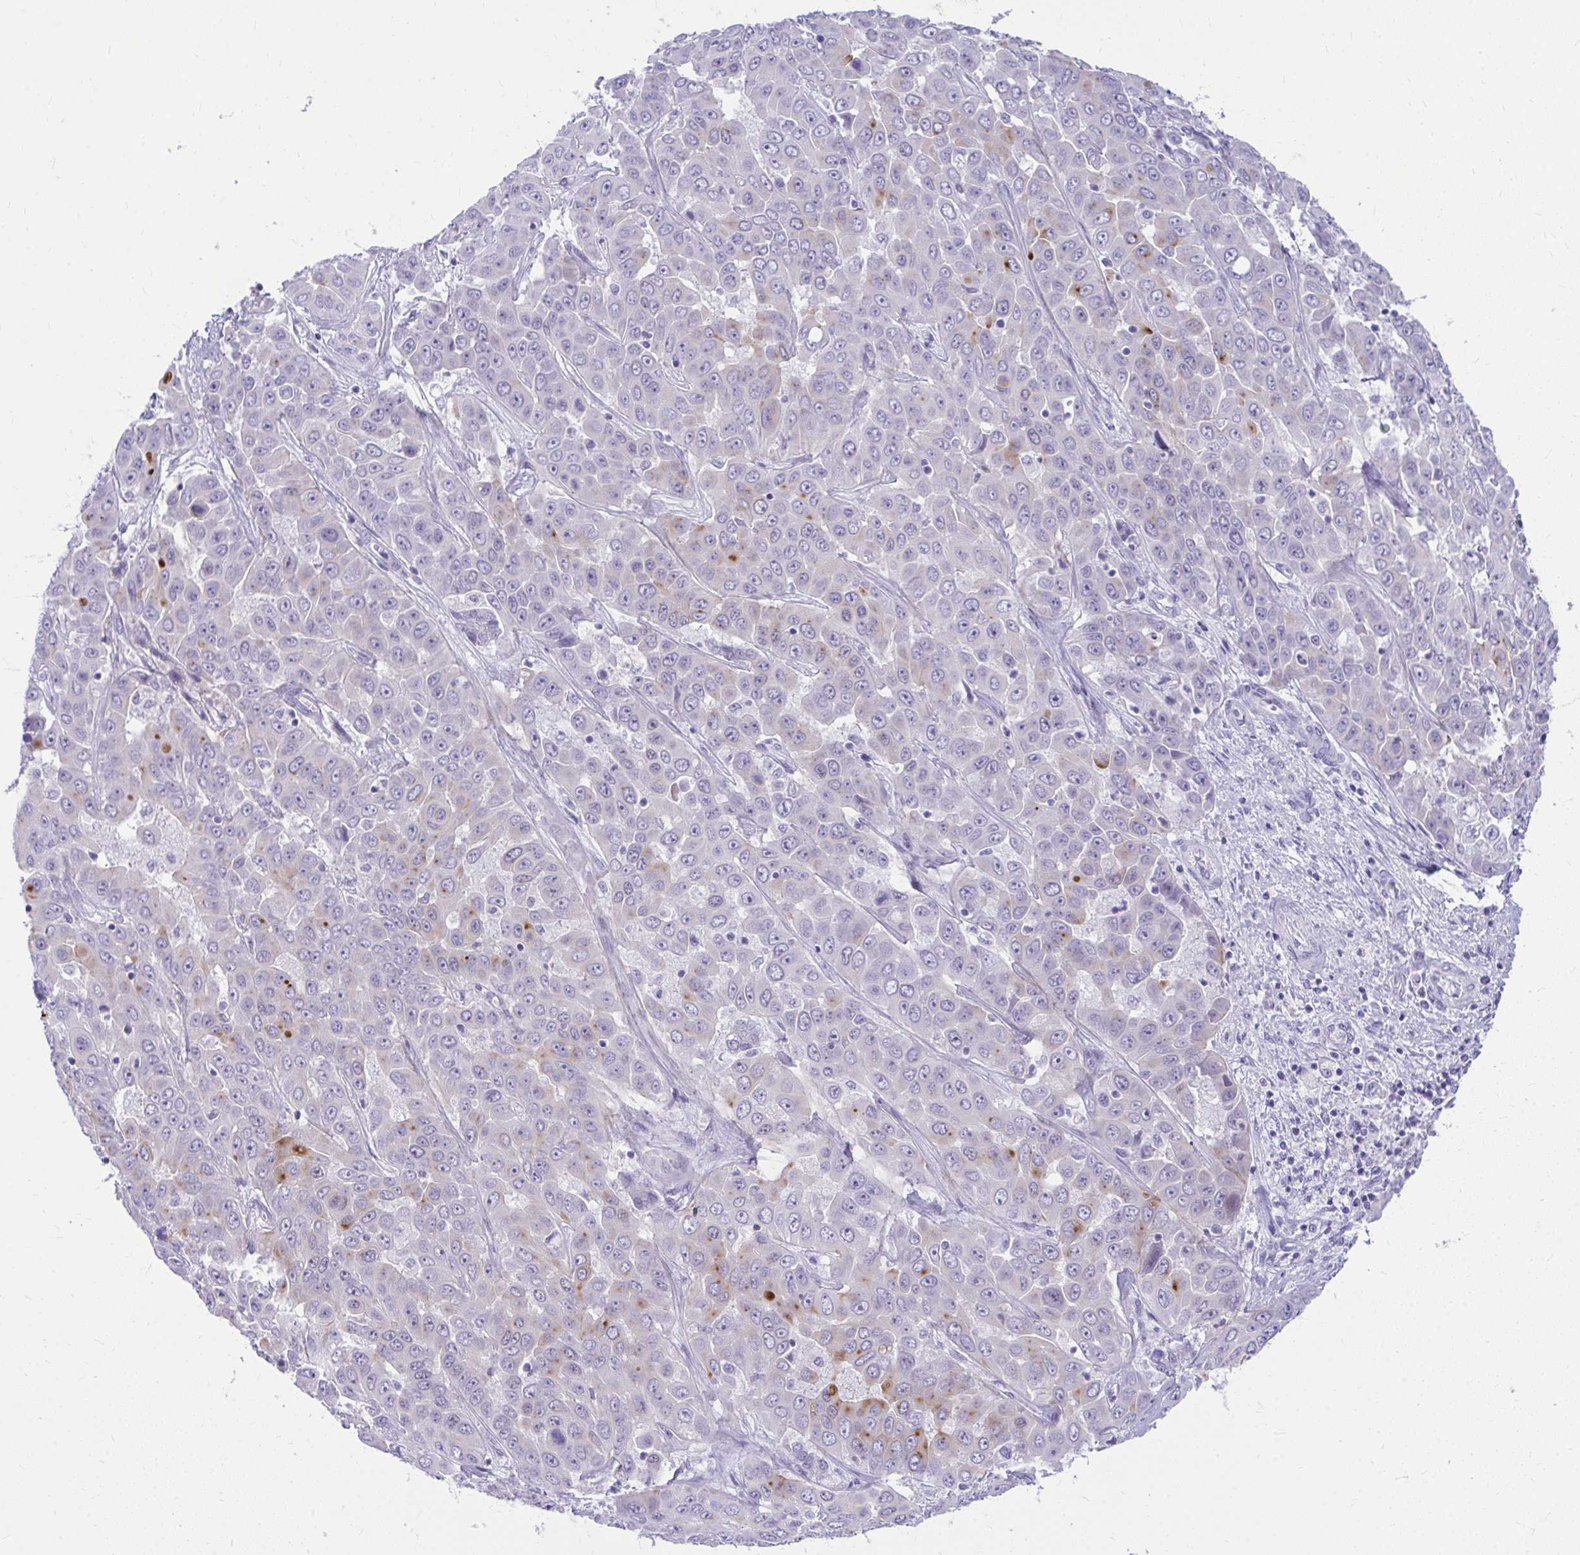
{"staining": {"intensity": "moderate", "quantity": "<25%", "location": "cytoplasmic/membranous"}, "tissue": "liver cancer", "cell_type": "Tumor cells", "image_type": "cancer", "snomed": [{"axis": "morphology", "description": "Cholangiocarcinoma"}, {"axis": "topography", "description": "Liver"}], "caption": "A histopathology image showing moderate cytoplasmic/membranous staining in about <25% of tumor cells in cholangiocarcinoma (liver), as visualized by brown immunohistochemical staining.", "gene": "OR5F1", "patient": {"sex": "female", "age": 52}}